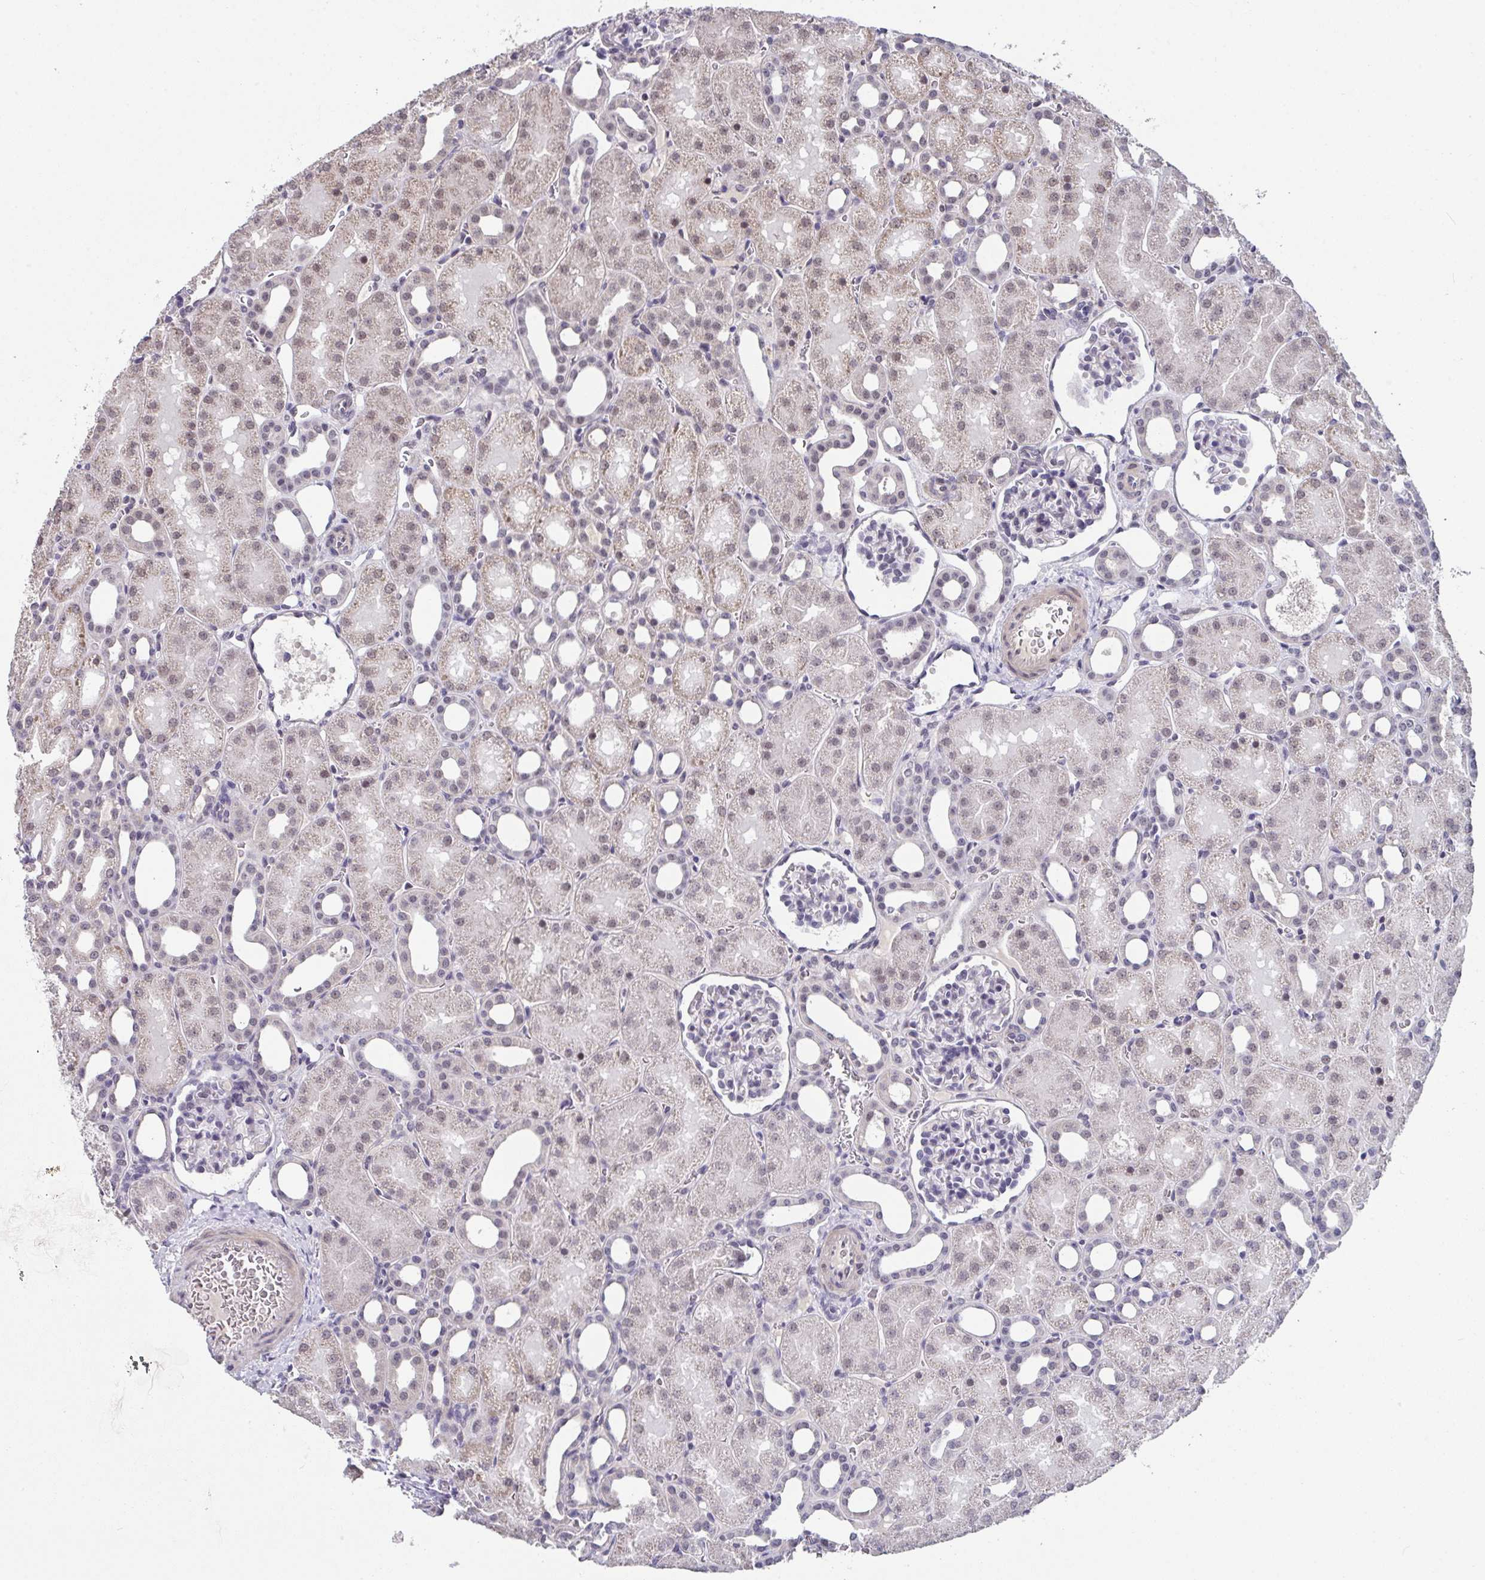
{"staining": {"intensity": "weak", "quantity": "<25%", "location": "nuclear"}, "tissue": "kidney", "cell_type": "Cells in glomeruli", "image_type": "normal", "snomed": [{"axis": "morphology", "description": "Normal tissue, NOS"}, {"axis": "topography", "description": "Kidney"}], "caption": "Histopathology image shows no protein expression in cells in glomeruli of normal kidney. Brightfield microscopy of immunohistochemistry (IHC) stained with DAB (3,3'-diaminobenzidine) (brown) and hematoxylin (blue), captured at high magnification.", "gene": "RBBP6", "patient": {"sex": "male", "age": 2}}